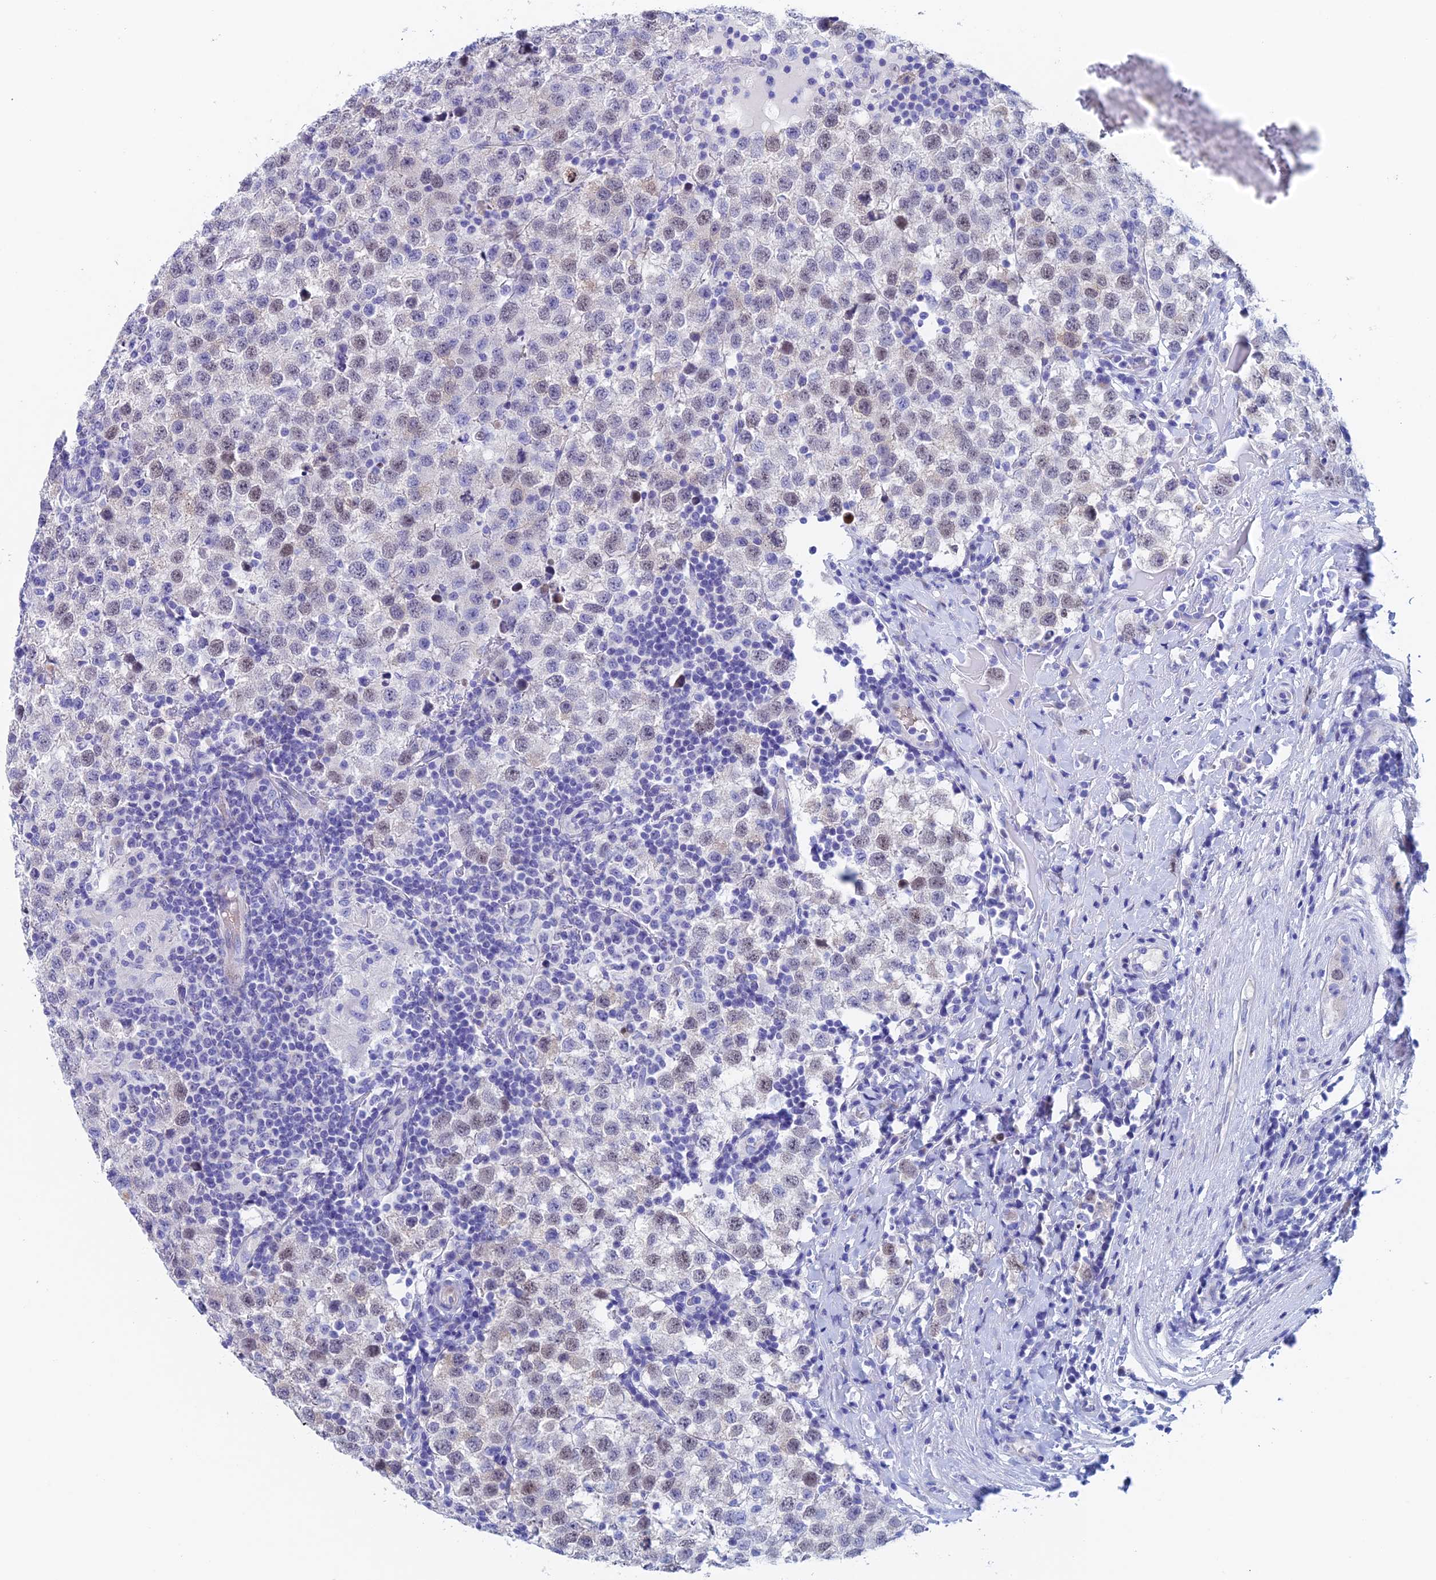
{"staining": {"intensity": "weak", "quantity": "25%-75%", "location": "nuclear"}, "tissue": "testis cancer", "cell_type": "Tumor cells", "image_type": "cancer", "snomed": [{"axis": "morphology", "description": "Seminoma, NOS"}, {"axis": "topography", "description": "Testis"}], "caption": "Brown immunohistochemical staining in human testis seminoma displays weak nuclear staining in approximately 25%-75% of tumor cells.", "gene": "PSMC3IP", "patient": {"sex": "male", "age": 34}}